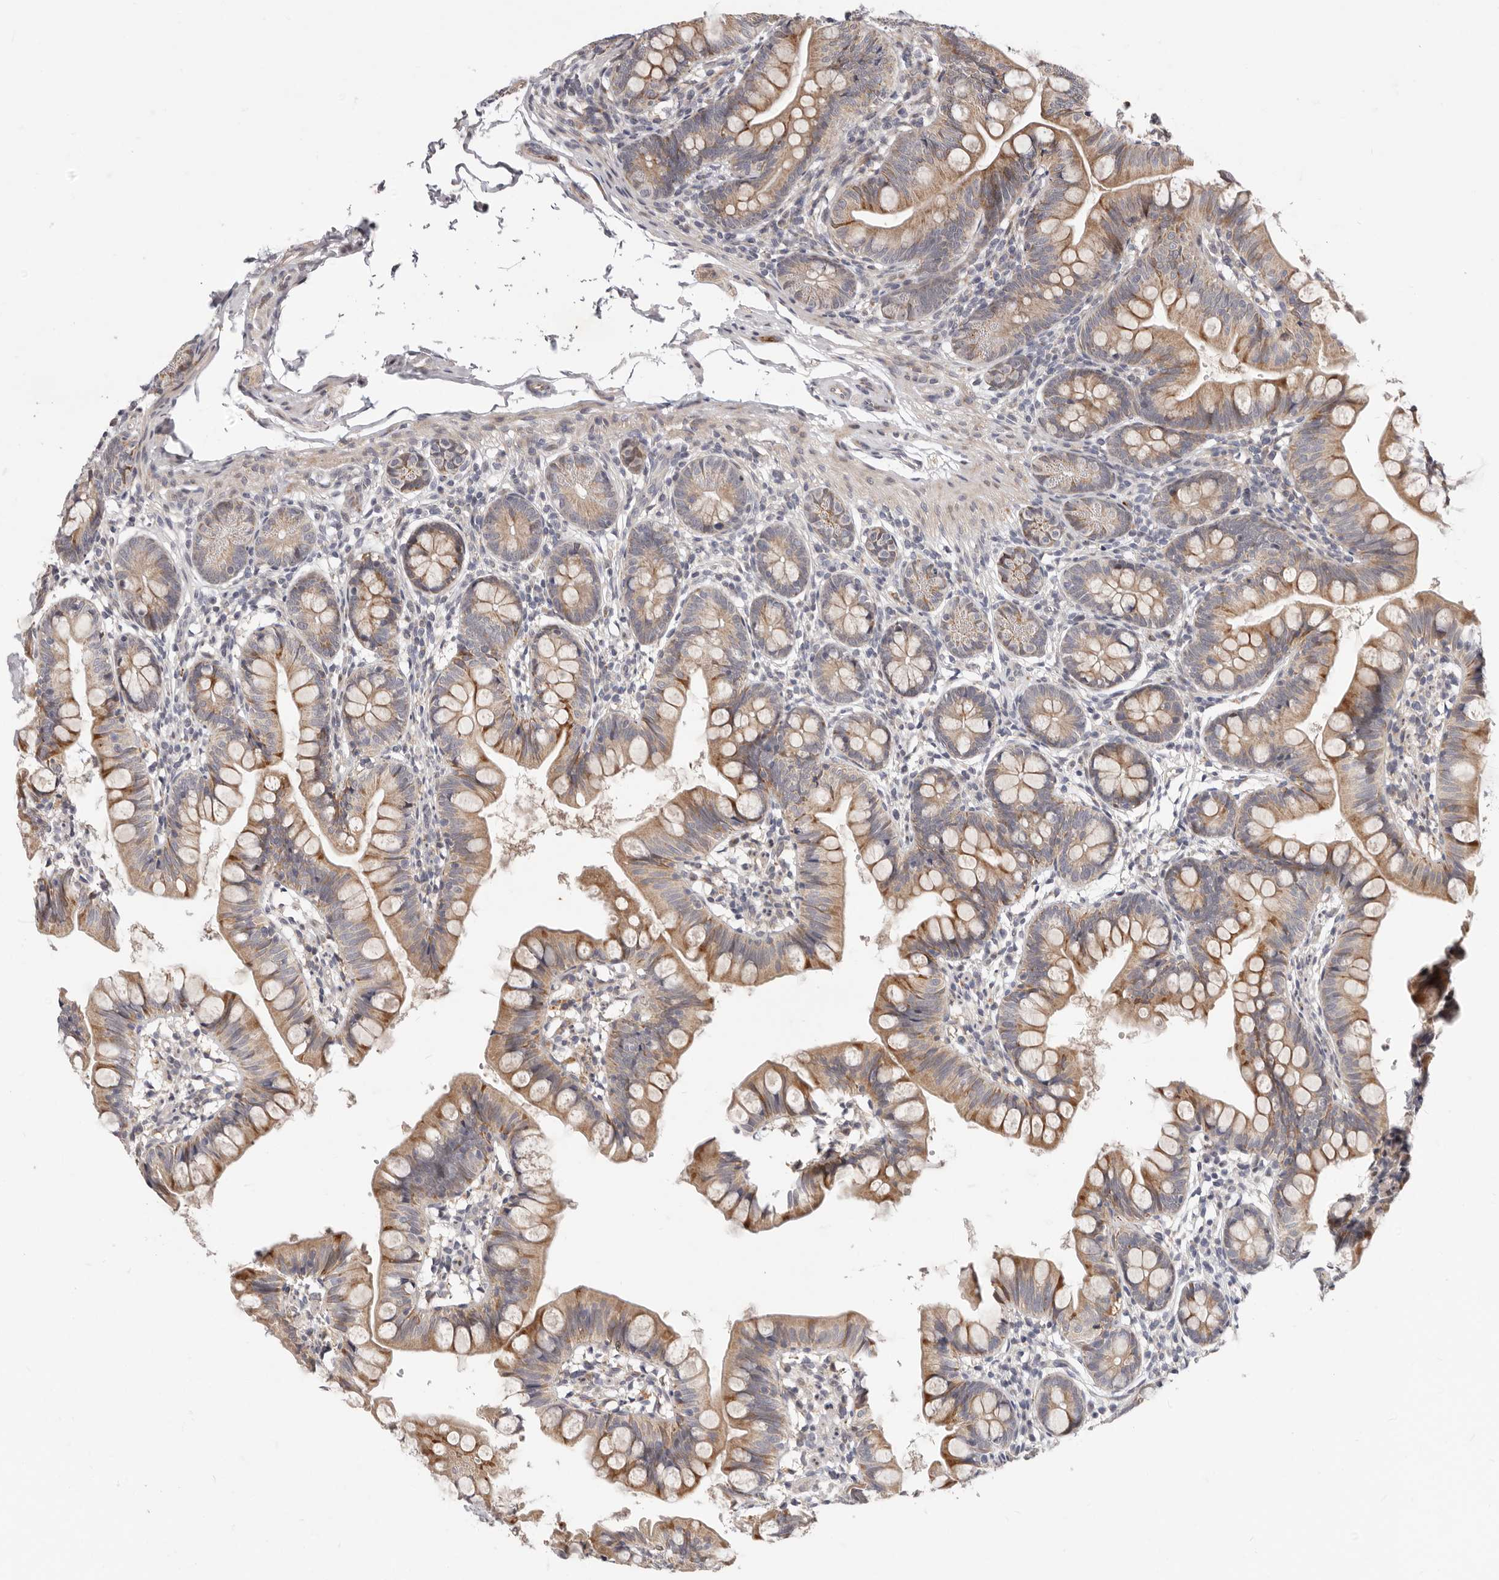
{"staining": {"intensity": "moderate", "quantity": ">75%", "location": "cytoplasmic/membranous"}, "tissue": "small intestine", "cell_type": "Glandular cells", "image_type": "normal", "snomed": [{"axis": "morphology", "description": "Normal tissue, NOS"}, {"axis": "topography", "description": "Small intestine"}], "caption": "Immunohistochemical staining of benign human small intestine demonstrates medium levels of moderate cytoplasmic/membranous staining in about >75% of glandular cells. Immunohistochemistry (ihc) stains the protein of interest in brown and the nuclei are stained blue.", "gene": "TOR3A", "patient": {"sex": "male", "age": 7}}